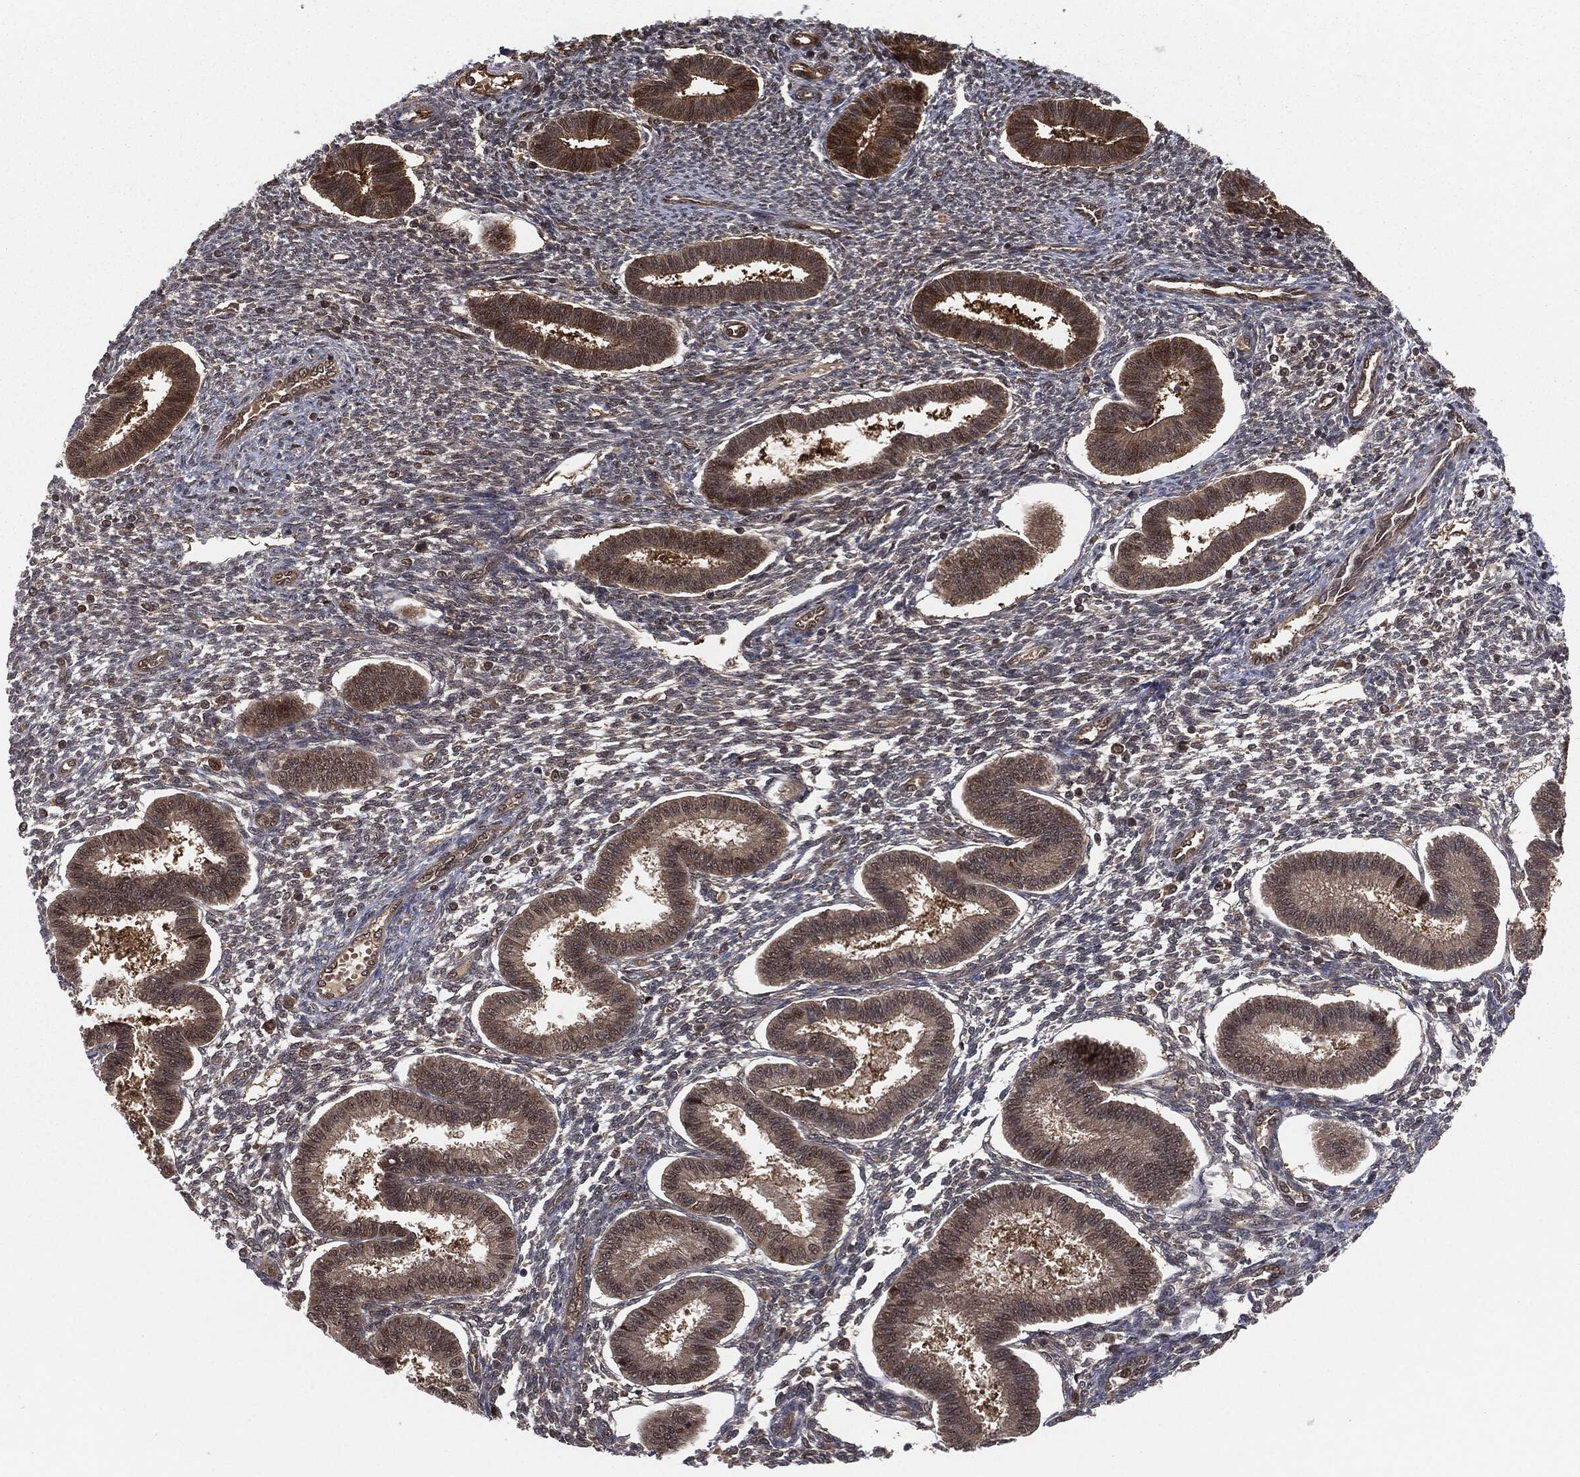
{"staining": {"intensity": "negative", "quantity": "none", "location": "none"}, "tissue": "endometrium", "cell_type": "Cells in endometrial stroma", "image_type": "normal", "snomed": [{"axis": "morphology", "description": "Normal tissue, NOS"}, {"axis": "topography", "description": "Endometrium"}], "caption": "Image shows no significant protein expression in cells in endometrial stroma of benign endometrium. (Immunohistochemistry (ihc), brightfield microscopy, high magnification).", "gene": "CAPRIN2", "patient": {"sex": "female", "age": 43}}